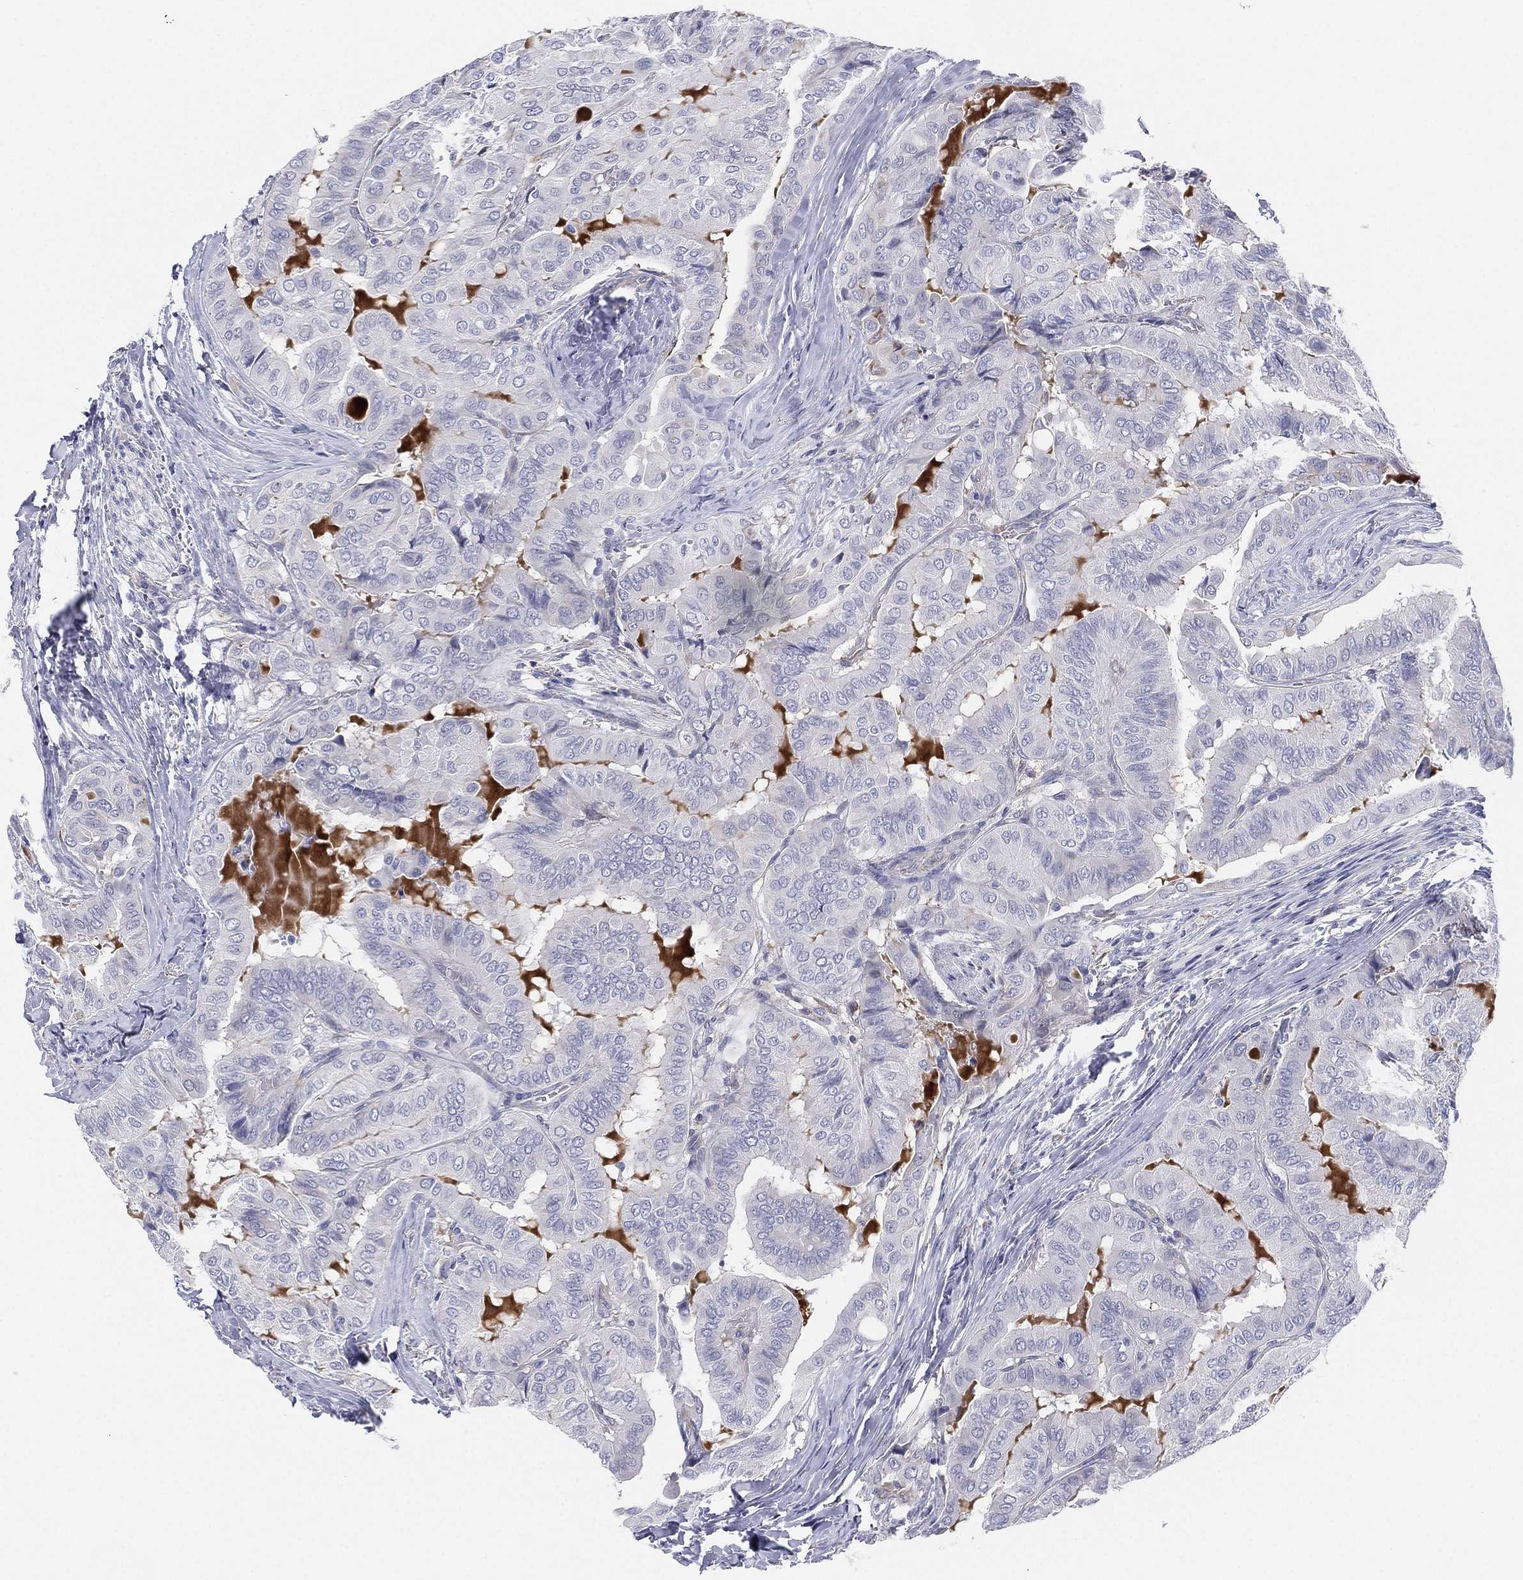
{"staining": {"intensity": "negative", "quantity": "none", "location": "none"}, "tissue": "thyroid cancer", "cell_type": "Tumor cells", "image_type": "cancer", "snomed": [{"axis": "morphology", "description": "Papillary adenocarcinoma, NOS"}, {"axis": "topography", "description": "Thyroid gland"}], "caption": "High magnification brightfield microscopy of thyroid cancer stained with DAB (brown) and counterstained with hematoxylin (blue): tumor cells show no significant expression.", "gene": "MLF1", "patient": {"sex": "female", "age": 68}}